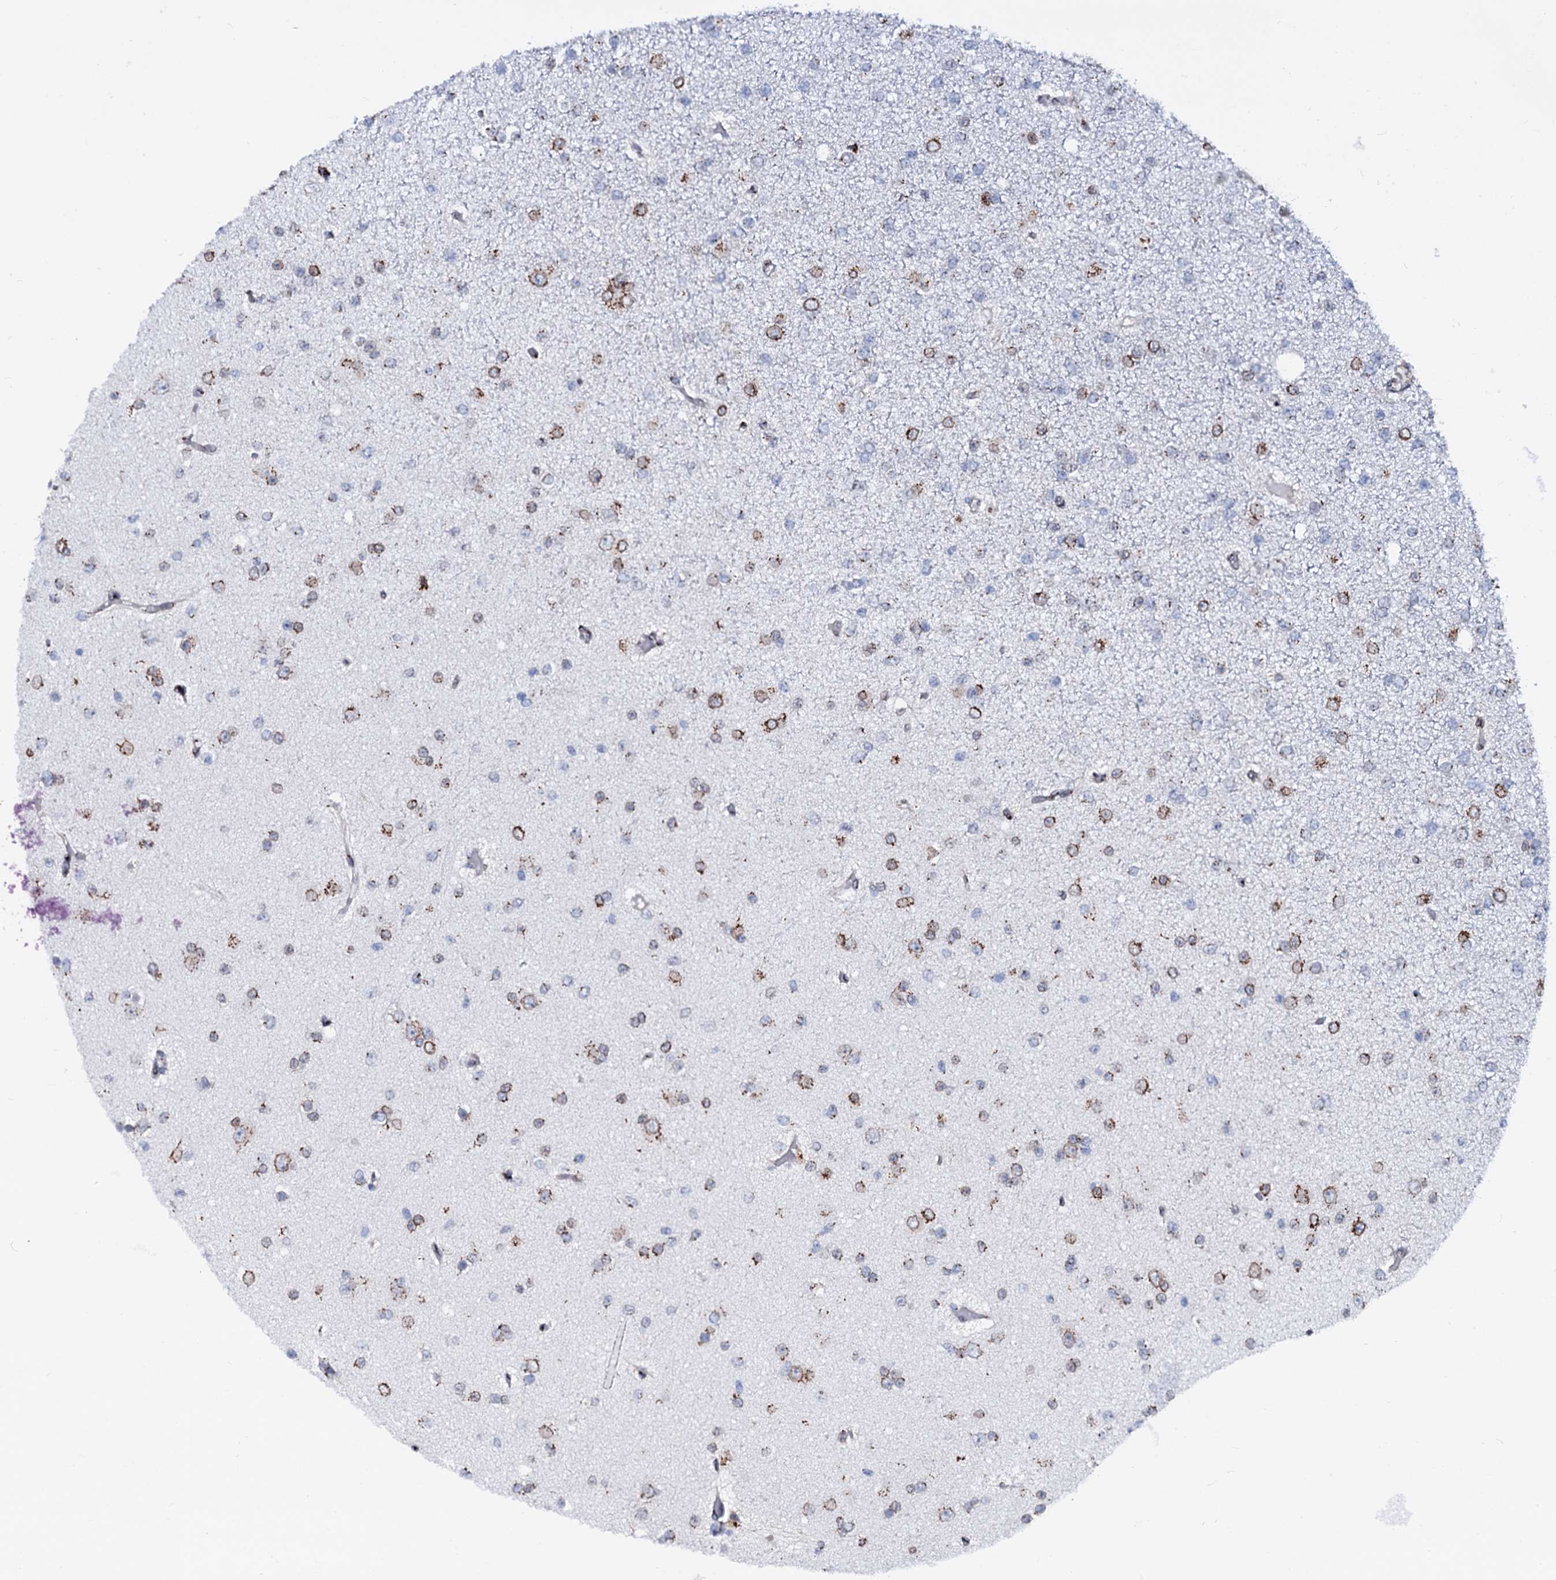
{"staining": {"intensity": "moderate", "quantity": "25%-75%", "location": "cytoplasmic/membranous"}, "tissue": "glioma", "cell_type": "Tumor cells", "image_type": "cancer", "snomed": [{"axis": "morphology", "description": "Glioma, malignant, Low grade"}, {"axis": "topography", "description": "Brain"}], "caption": "A micrograph of malignant low-grade glioma stained for a protein exhibits moderate cytoplasmic/membranous brown staining in tumor cells.", "gene": "TMCO3", "patient": {"sex": "female", "age": 22}}